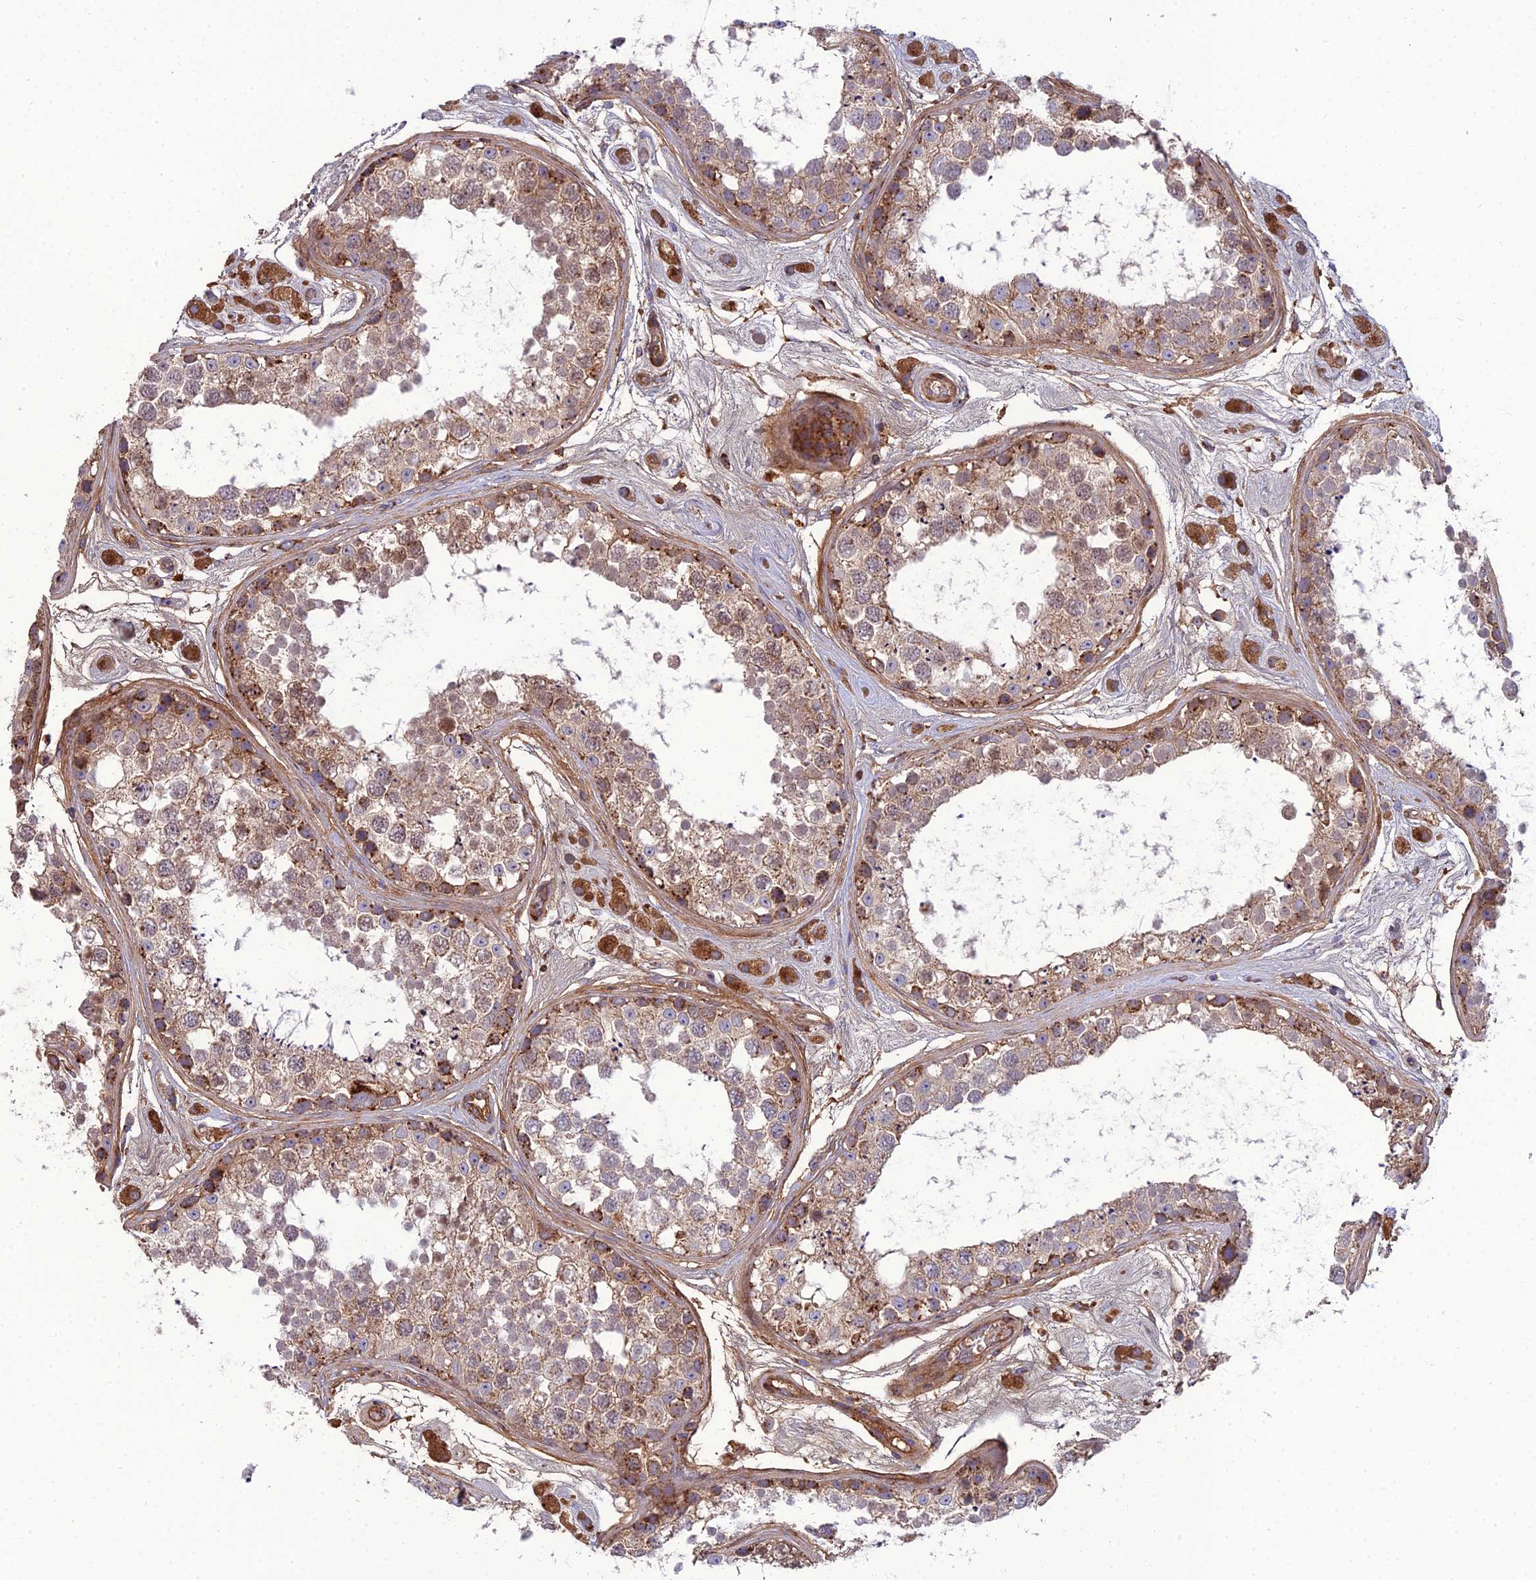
{"staining": {"intensity": "moderate", "quantity": ">75%", "location": "cytoplasmic/membranous"}, "tissue": "testis", "cell_type": "Cells in seminiferous ducts", "image_type": "normal", "snomed": [{"axis": "morphology", "description": "Normal tissue, NOS"}, {"axis": "topography", "description": "Testis"}], "caption": "A micrograph of human testis stained for a protein shows moderate cytoplasmic/membranous brown staining in cells in seminiferous ducts. The staining was performed using DAB, with brown indicating positive protein expression. Nuclei are stained blue with hematoxylin.", "gene": "LNPEP", "patient": {"sex": "male", "age": 25}}